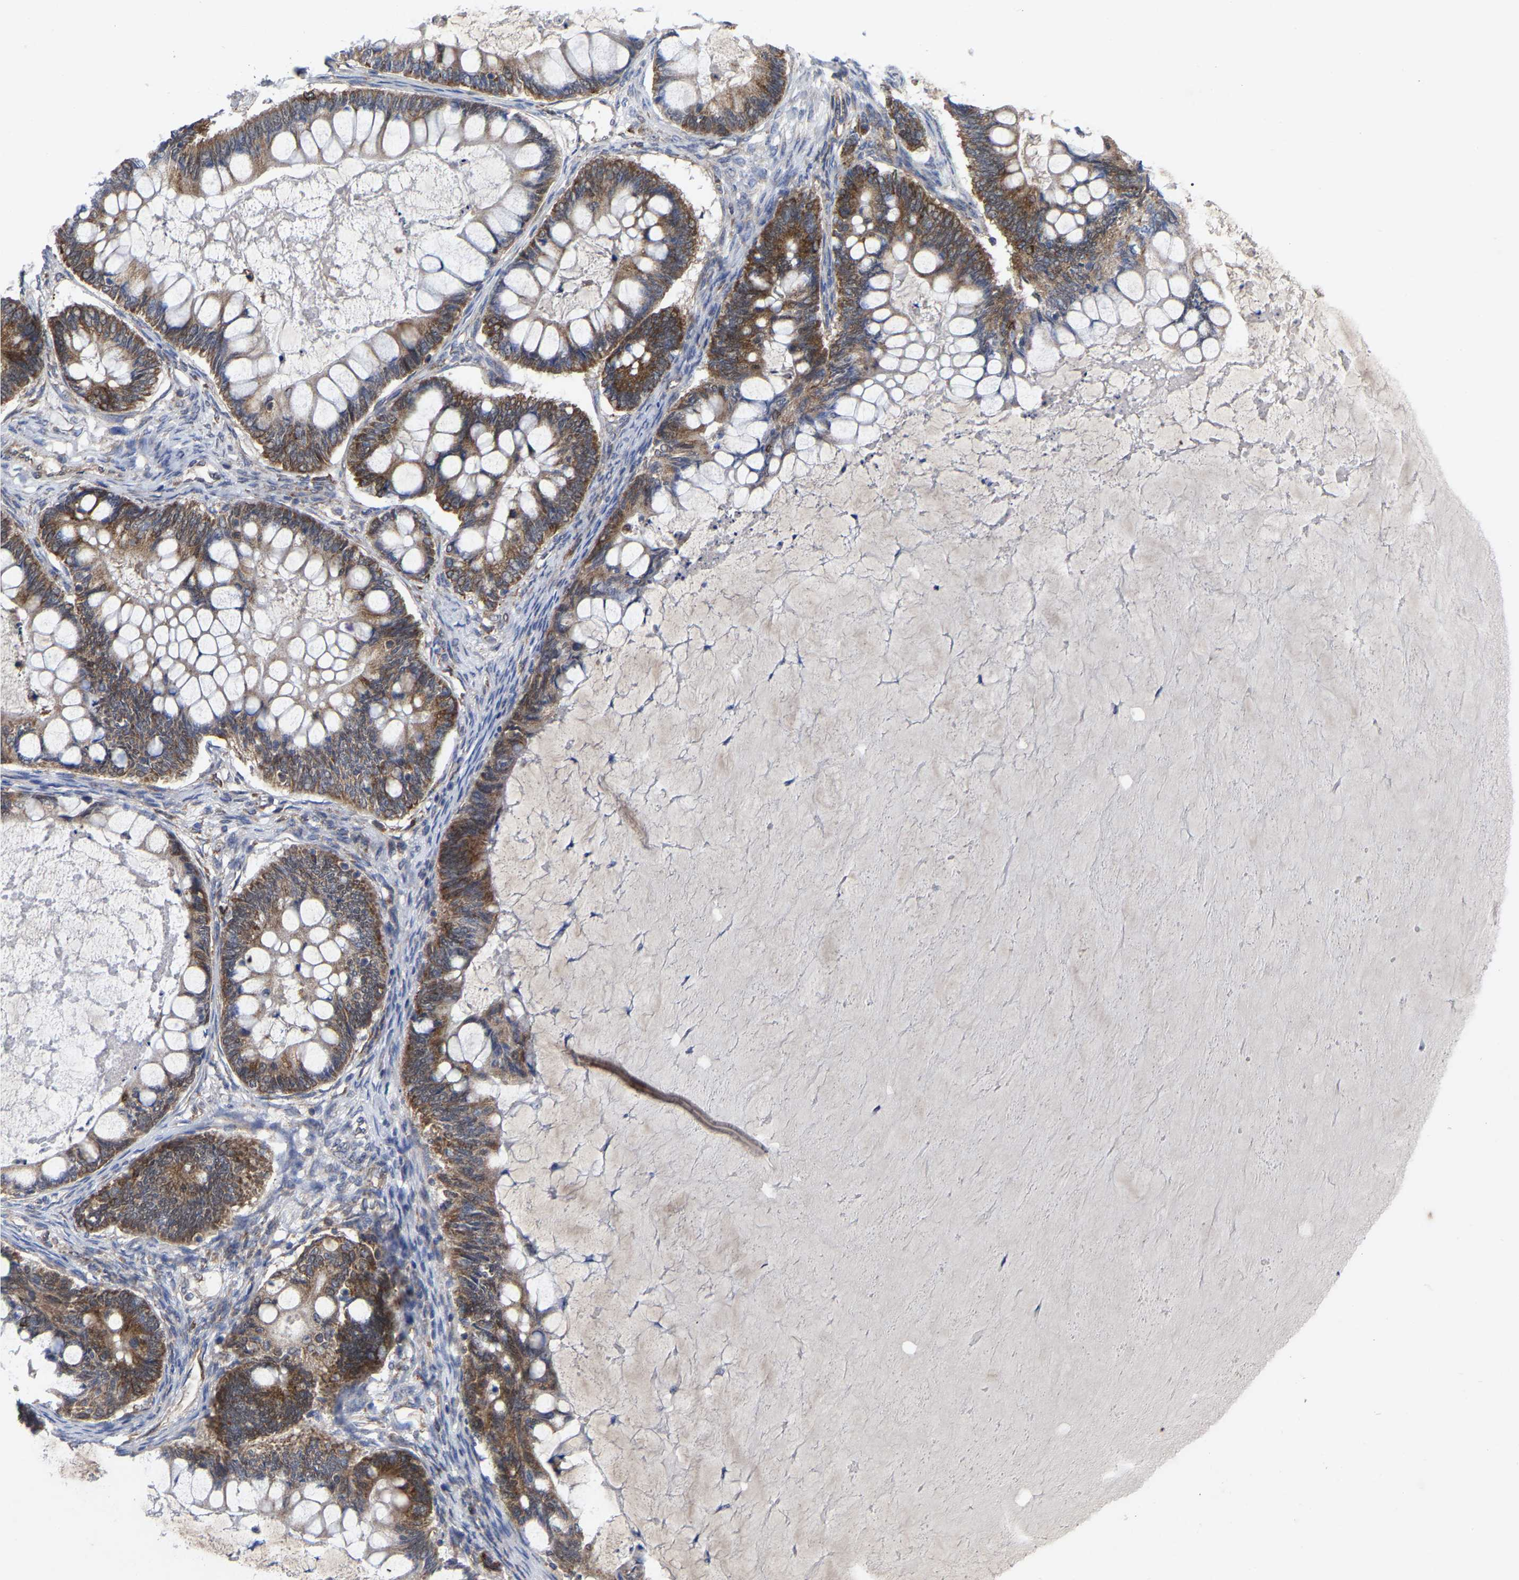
{"staining": {"intensity": "moderate", "quantity": ">75%", "location": "cytoplasmic/membranous"}, "tissue": "ovarian cancer", "cell_type": "Tumor cells", "image_type": "cancer", "snomed": [{"axis": "morphology", "description": "Cystadenocarcinoma, mucinous, NOS"}, {"axis": "topography", "description": "Ovary"}], "caption": "Human ovarian cancer stained with a brown dye demonstrates moderate cytoplasmic/membranous positive positivity in approximately >75% of tumor cells.", "gene": "TCP1", "patient": {"sex": "female", "age": 61}}